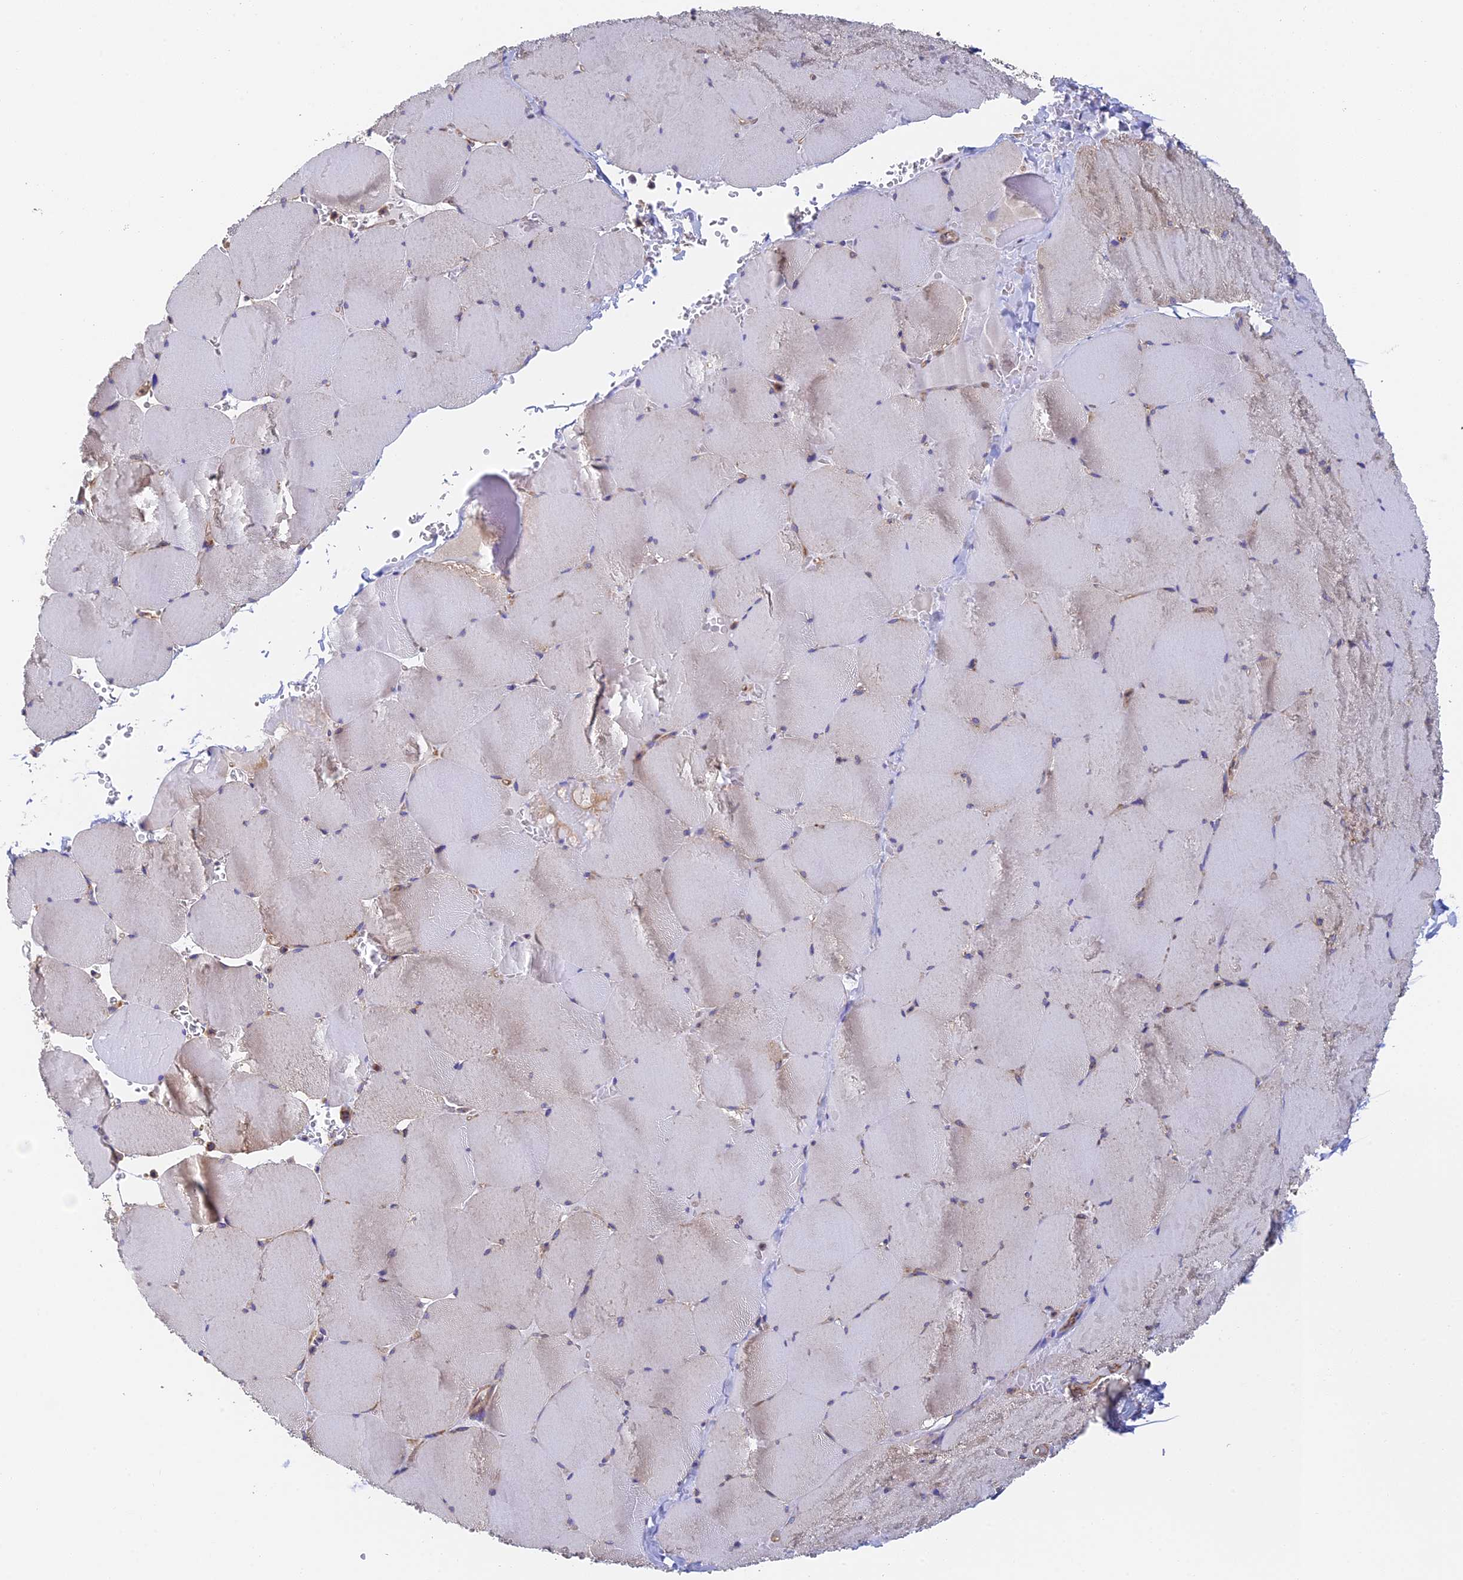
{"staining": {"intensity": "weak", "quantity": "<25%", "location": "cytoplasmic/membranous"}, "tissue": "skeletal muscle", "cell_type": "Myocytes", "image_type": "normal", "snomed": [{"axis": "morphology", "description": "Normal tissue, NOS"}, {"axis": "topography", "description": "Skeletal muscle"}, {"axis": "topography", "description": "Head-Neck"}], "caption": "Myocytes are negative for brown protein staining in unremarkable skeletal muscle.", "gene": "DCTN2", "patient": {"sex": "male", "age": 66}}